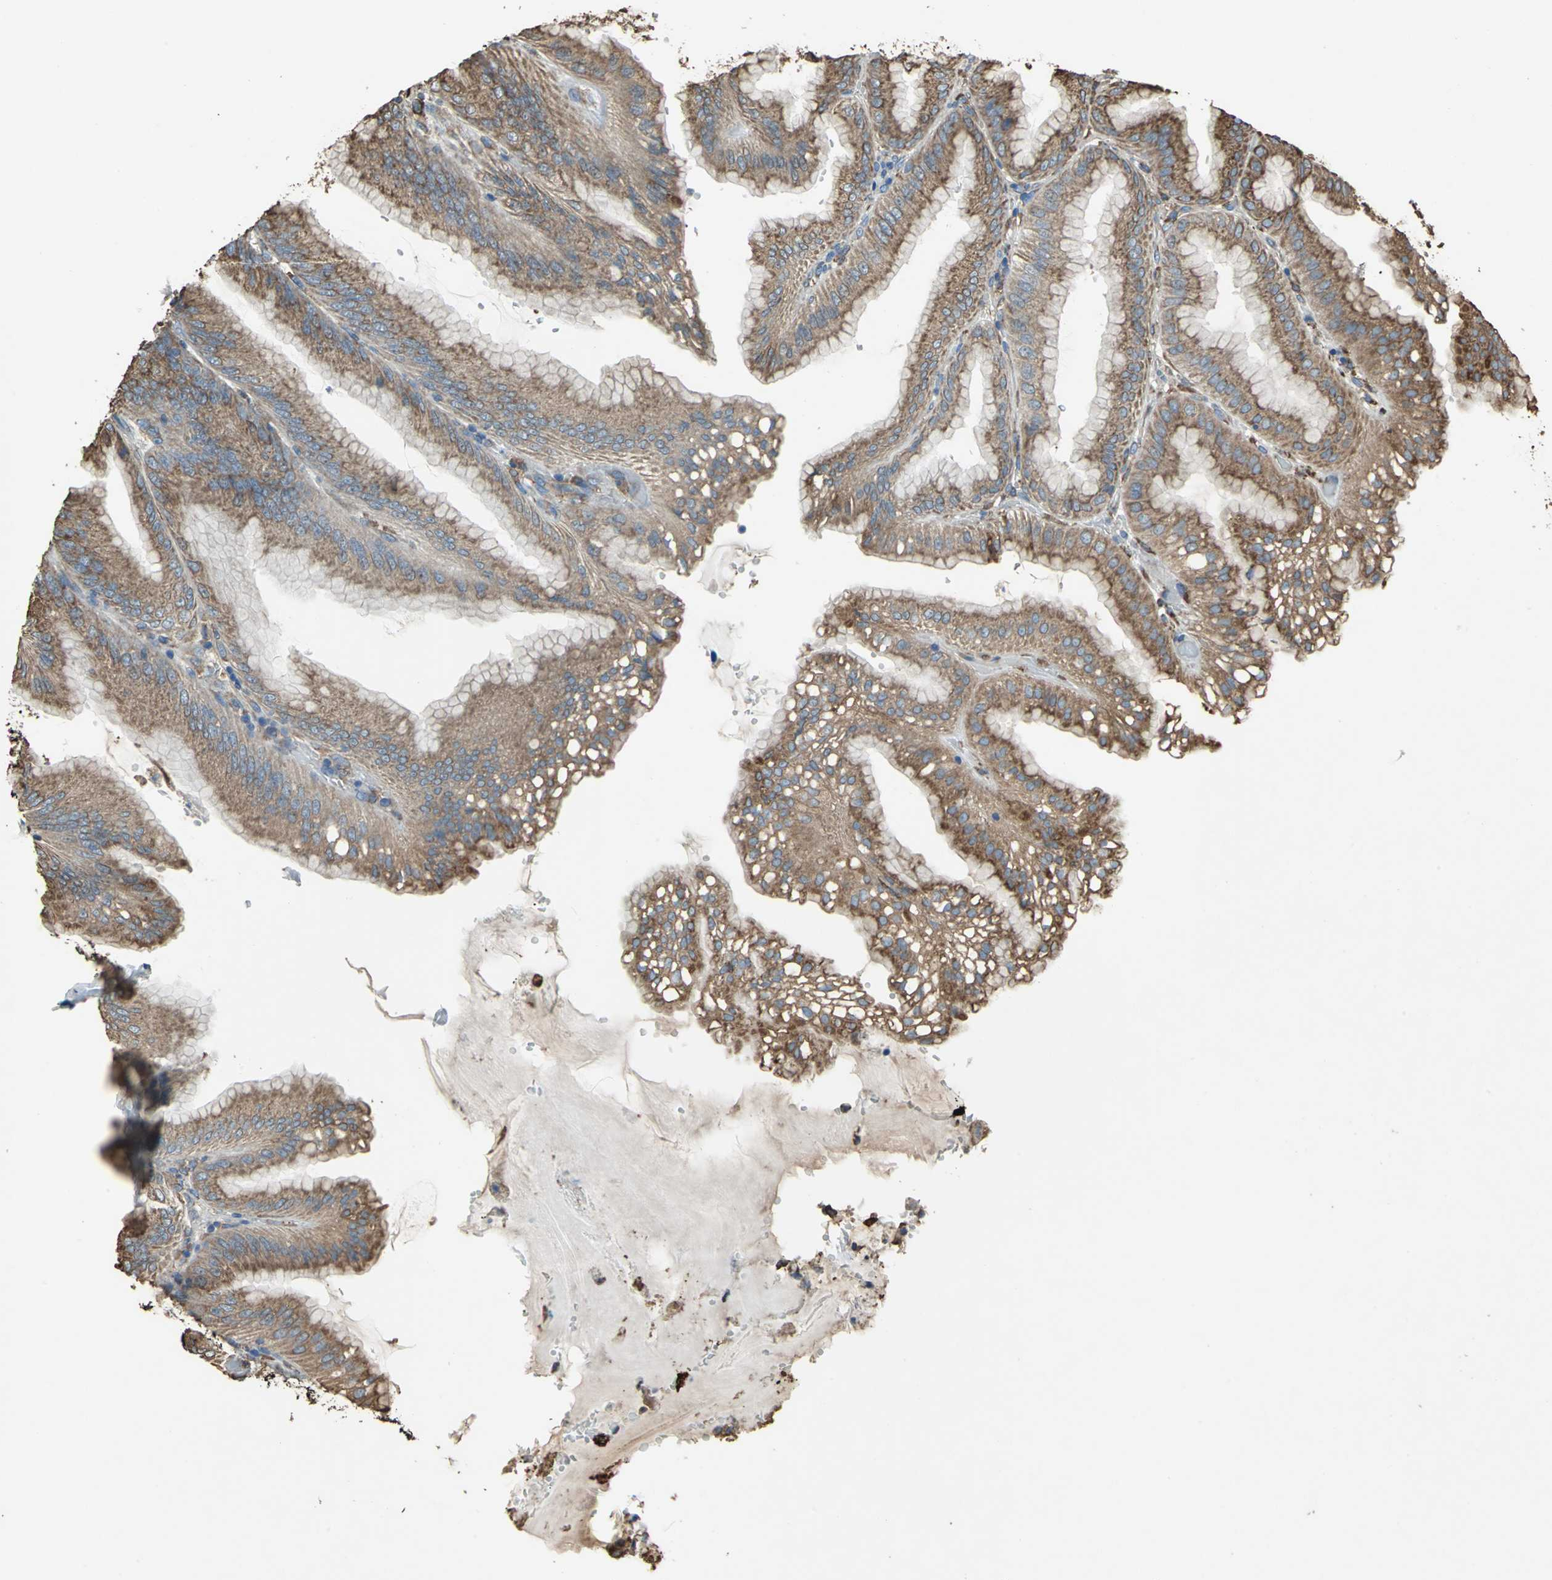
{"staining": {"intensity": "strong", "quantity": ">75%", "location": "cytoplasmic/membranous"}, "tissue": "stomach", "cell_type": "Glandular cells", "image_type": "normal", "snomed": [{"axis": "morphology", "description": "Normal tissue, NOS"}, {"axis": "topography", "description": "Stomach, lower"}], "caption": "High-magnification brightfield microscopy of normal stomach stained with DAB (3,3'-diaminobenzidine) (brown) and counterstained with hematoxylin (blue). glandular cells exhibit strong cytoplasmic/membranous expression is present in about>75% of cells.", "gene": "GPANK1", "patient": {"sex": "male", "age": 71}}